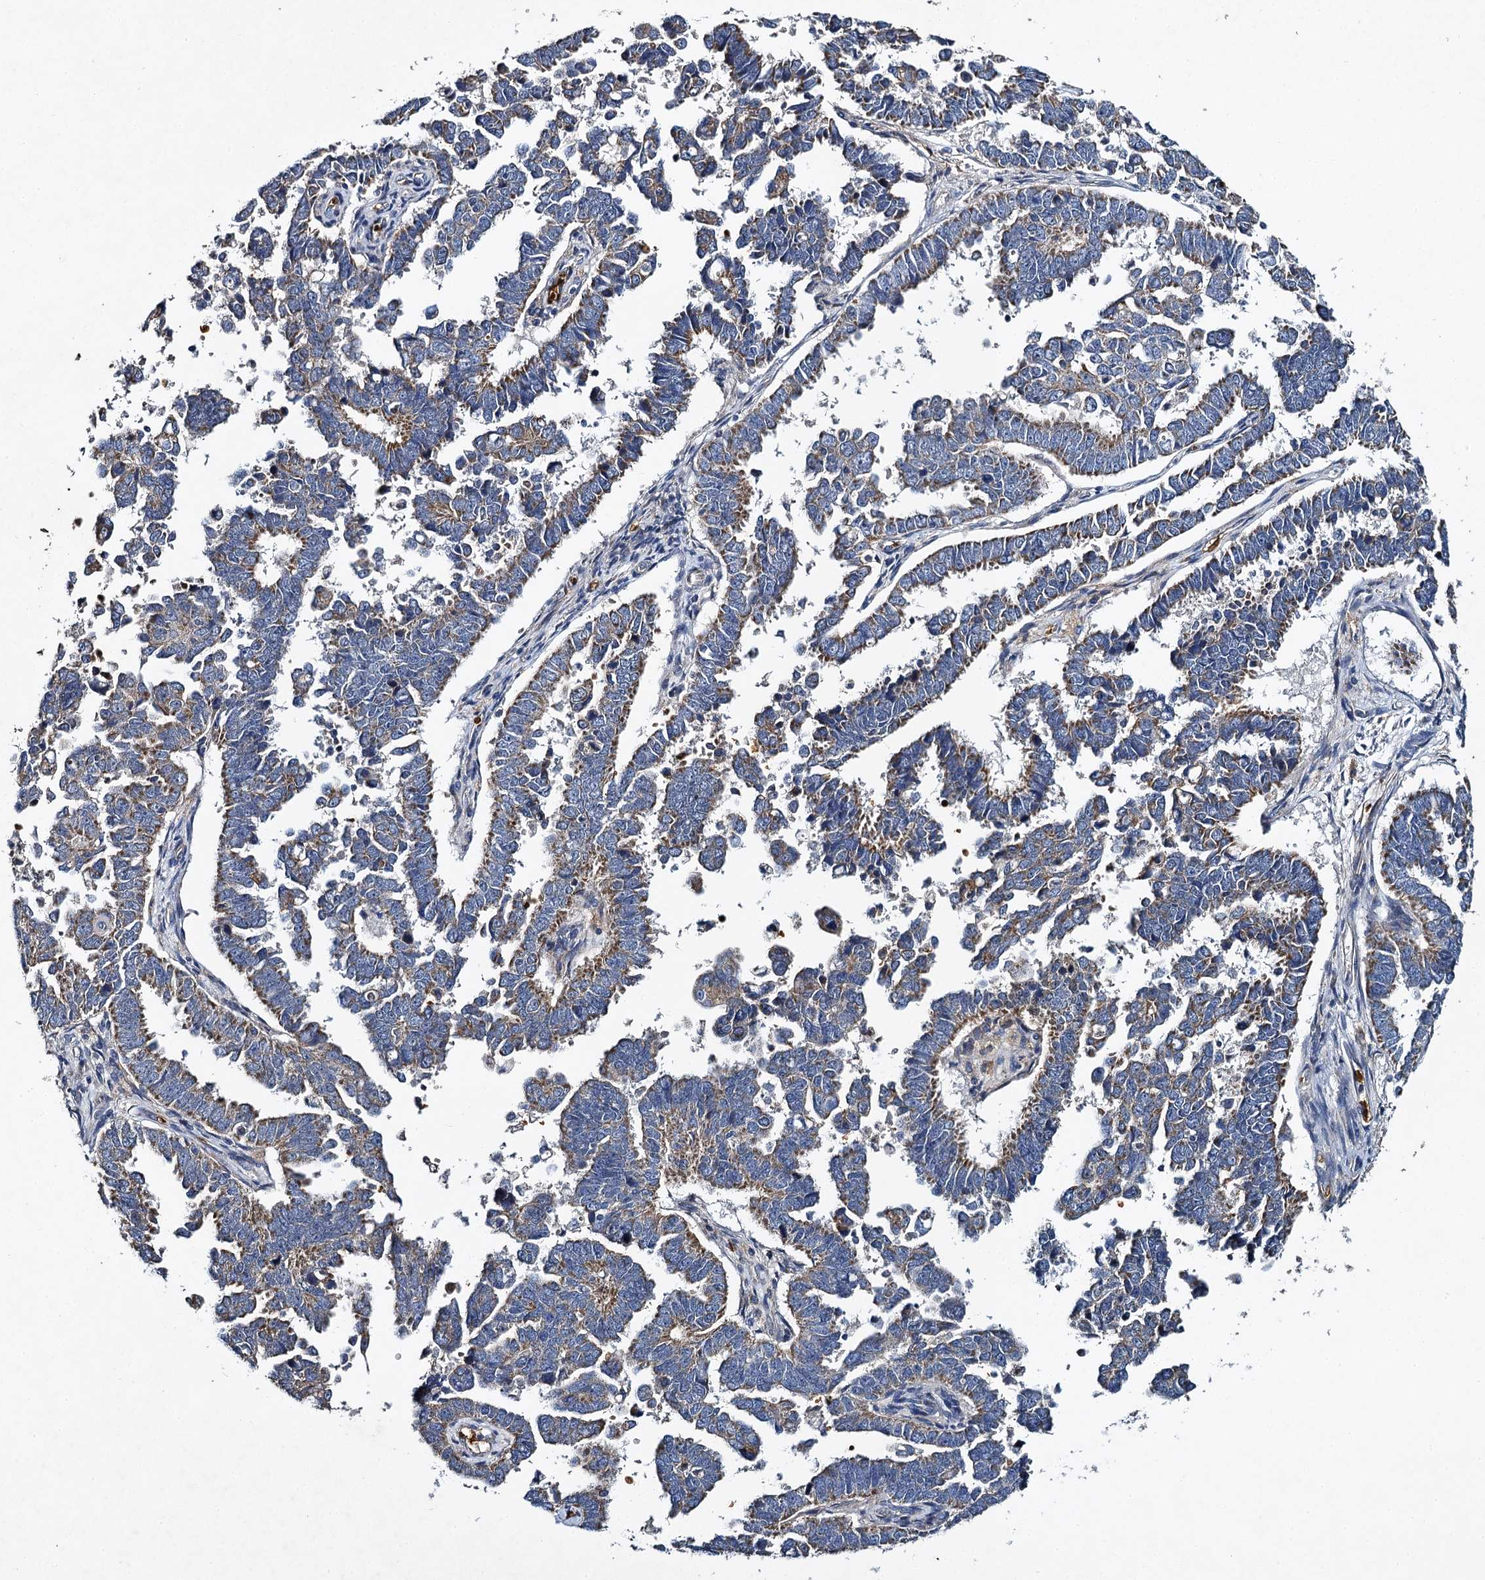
{"staining": {"intensity": "moderate", "quantity": "<25%", "location": "cytoplasmic/membranous"}, "tissue": "endometrial cancer", "cell_type": "Tumor cells", "image_type": "cancer", "snomed": [{"axis": "morphology", "description": "Adenocarcinoma, NOS"}, {"axis": "topography", "description": "Endometrium"}], "caption": "A brown stain highlights moderate cytoplasmic/membranous positivity of a protein in human endometrial adenocarcinoma tumor cells.", "gene": "BCS1L", "patient": {"sex": "female", "age": 75}}